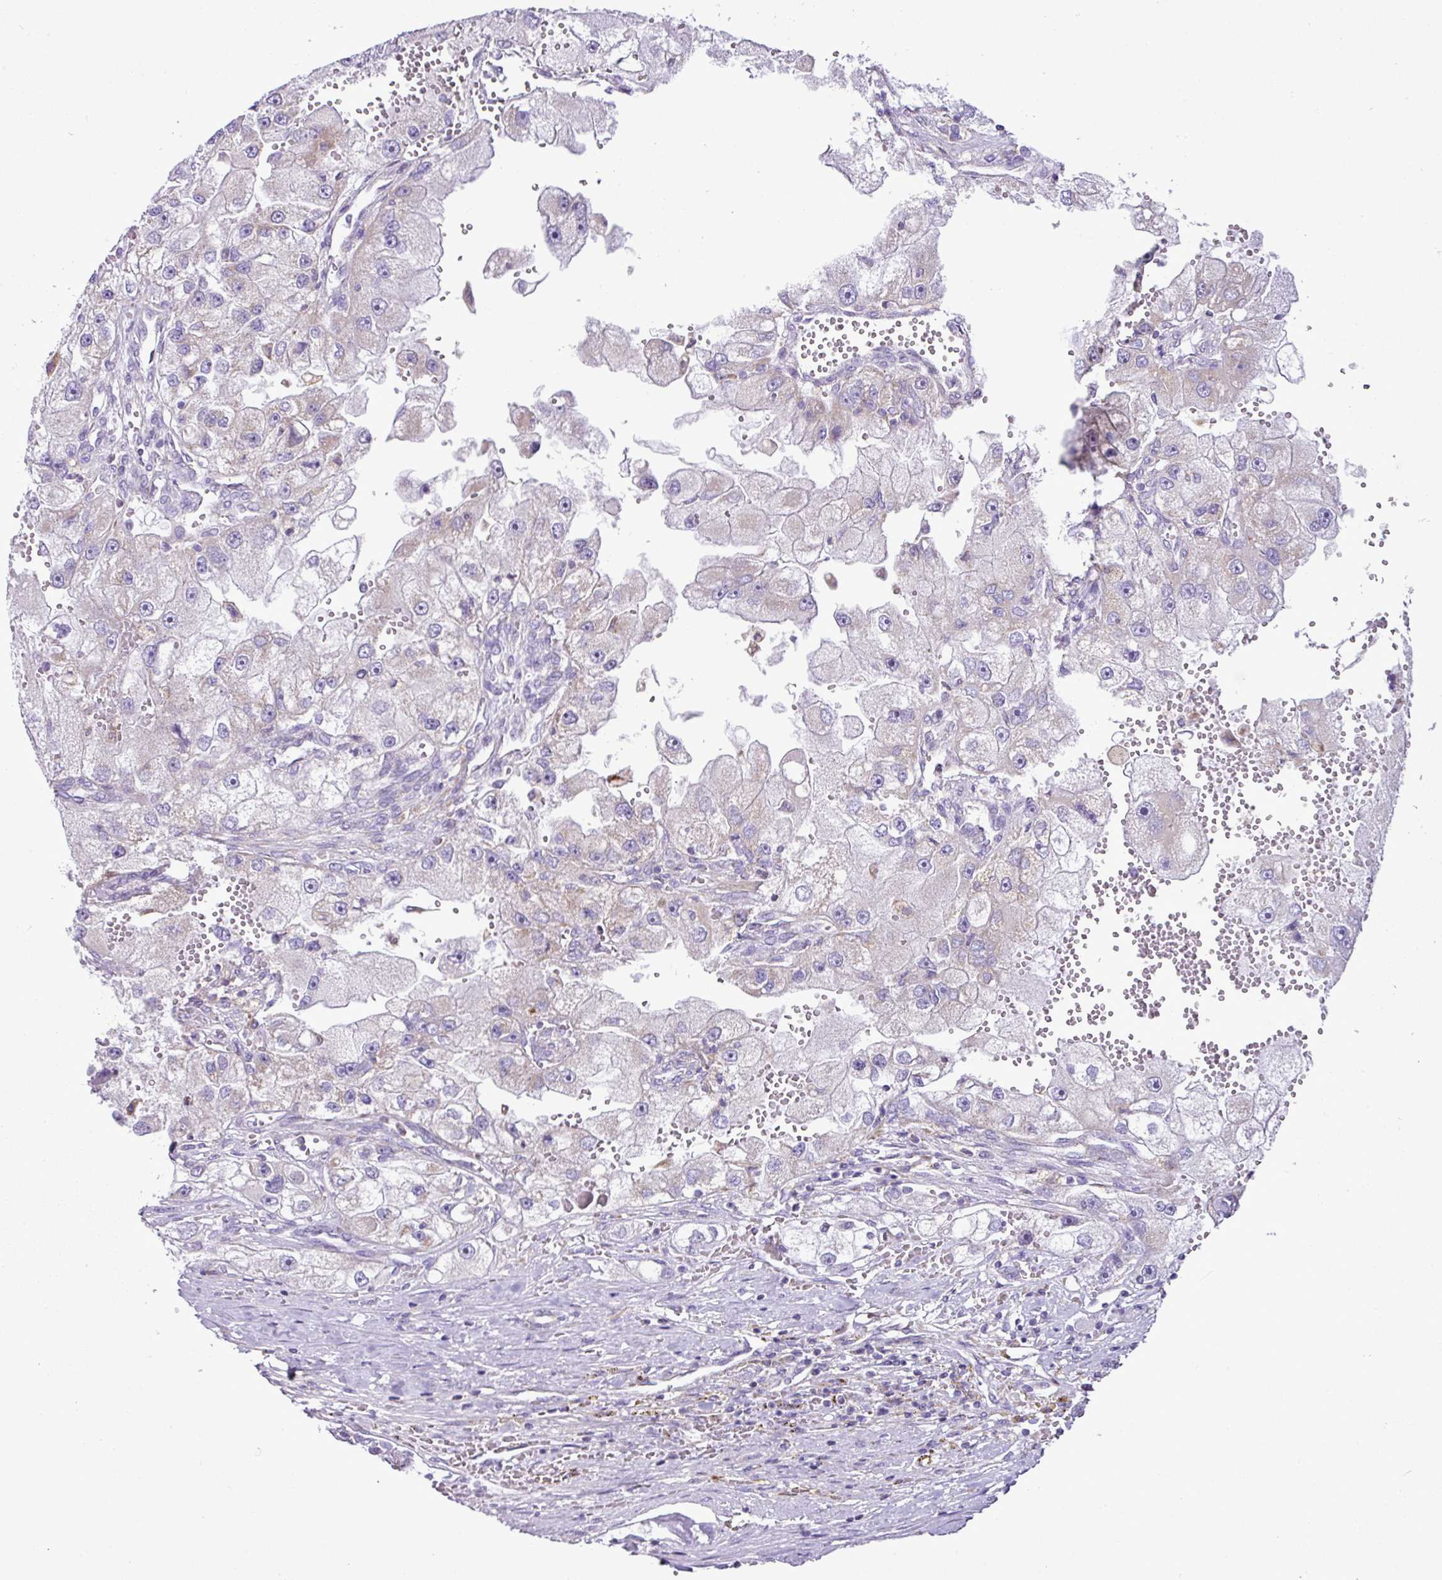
{"staining": {"intensity": "negative", "quantity": "none", "location": "none"}, "tissue": "renal cancer", "cell_type": "Tumor cells", "image_type": "cancer", "snomed": [{"axis": "morphology", "description": "Adenocarcinoma, NOS"}, {"axis": "topography", "description": "Kidney"}], "caption": "Tumor cells show no significant positivity in renal adenocarcinoma. (DAB (3,3'-diaminobenzidine) IHC, high magnification).", "gene": "PGAP4", "patient": {"sex": "male", "age": 63}}